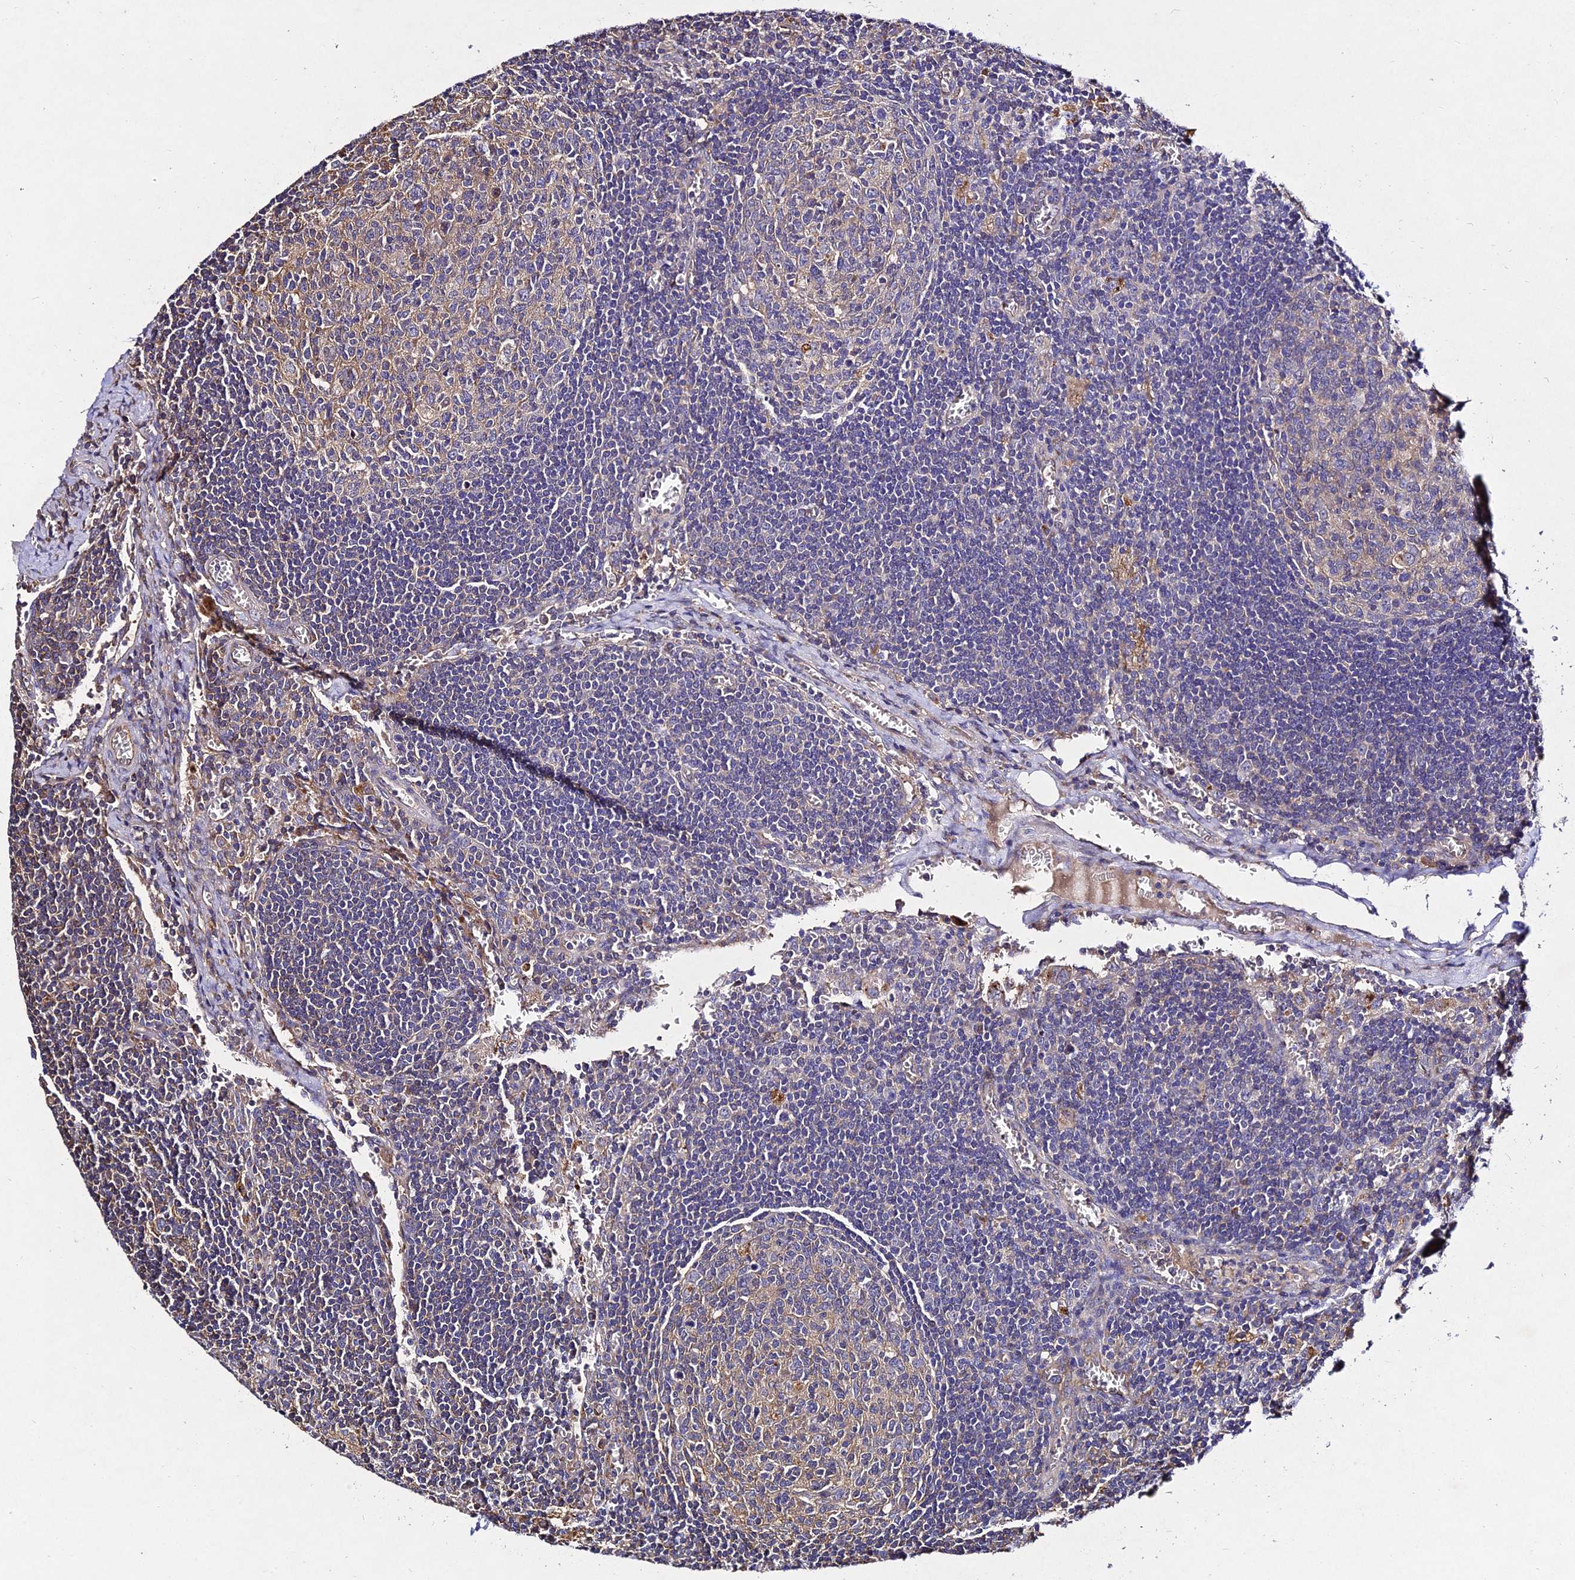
{"staining": {"intensity": "weak", "quantity": "25%-75%", "location": "cytoplasmic/membranous"}, "tissue": "lymph node", "cell_type": "Germinal center cells", "image_type": "normal", "snomed": [{"axis": "morphology", "description": "Normal tissue, NOS"}, {"axis": "topography", "description": "Lymph node"}], "caption": "Immunohistochemical staining of benign human lymph node exhibits weak cytoplasmic/membranous protein positivity in about 25%-75% of germinal center cells. (DAB IHC, brown staining for protein, blue staining for nuclei).", "gene": "AP3M1", "patient": {"sex": "female", "age": 73}}